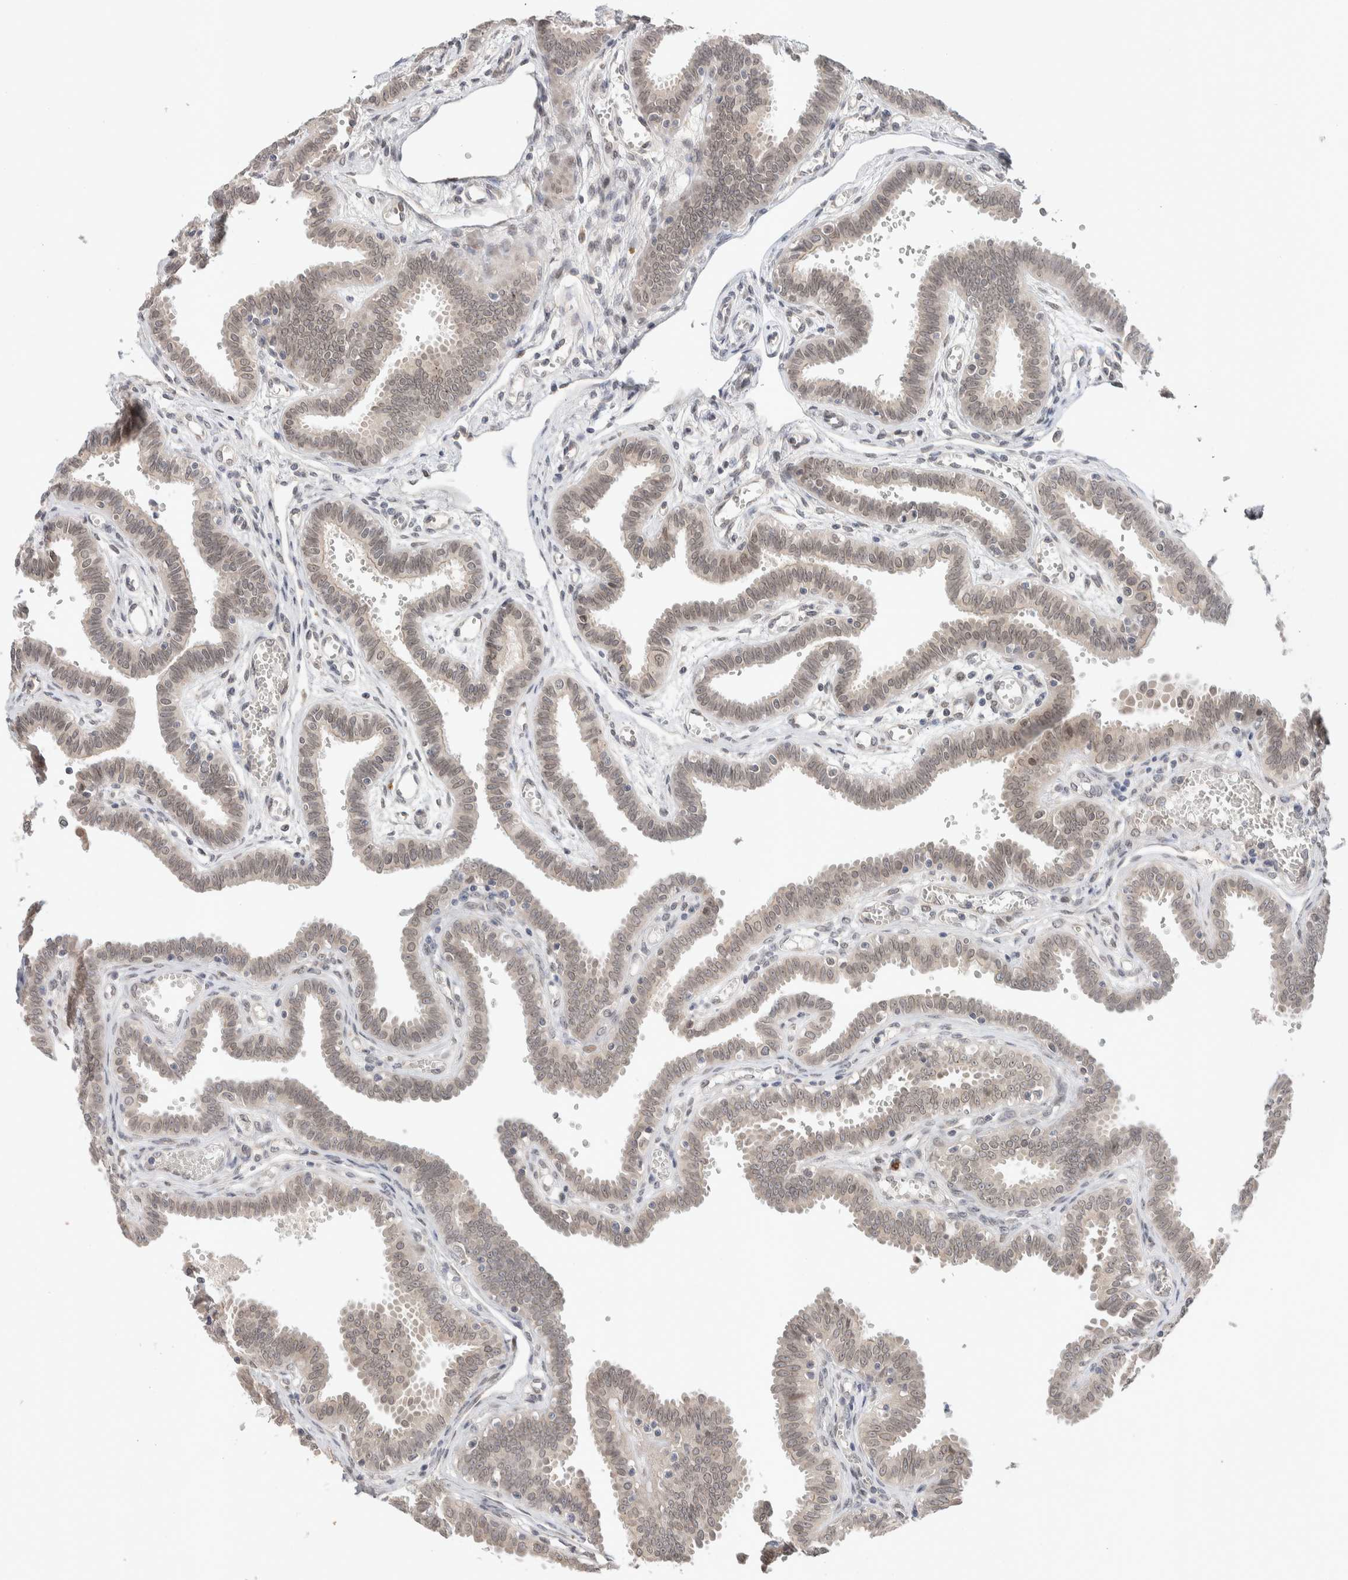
{"staining": {"intensity": "weak", "quantity": "25%-75%", "location": "cytoplasmic/membranous,nuclear"}, "tissue": "fallopian tube", "cell_type": "Glandular cells", "image_type": "normal", "snomed": [{"axis": "morphology", "description": "Normal tissue, NOS"}, {"axis": "topography", "description": "Fallopian tube"}], "caption": "Glandular cells exhibit low levels of weak cytoplasmic/membranous,nuclear expression in approximately 25%-75% of cells in unremarkable fallopian tube.", "gene": "CRAT", "patient": {"sex": "female", "age": 32}}